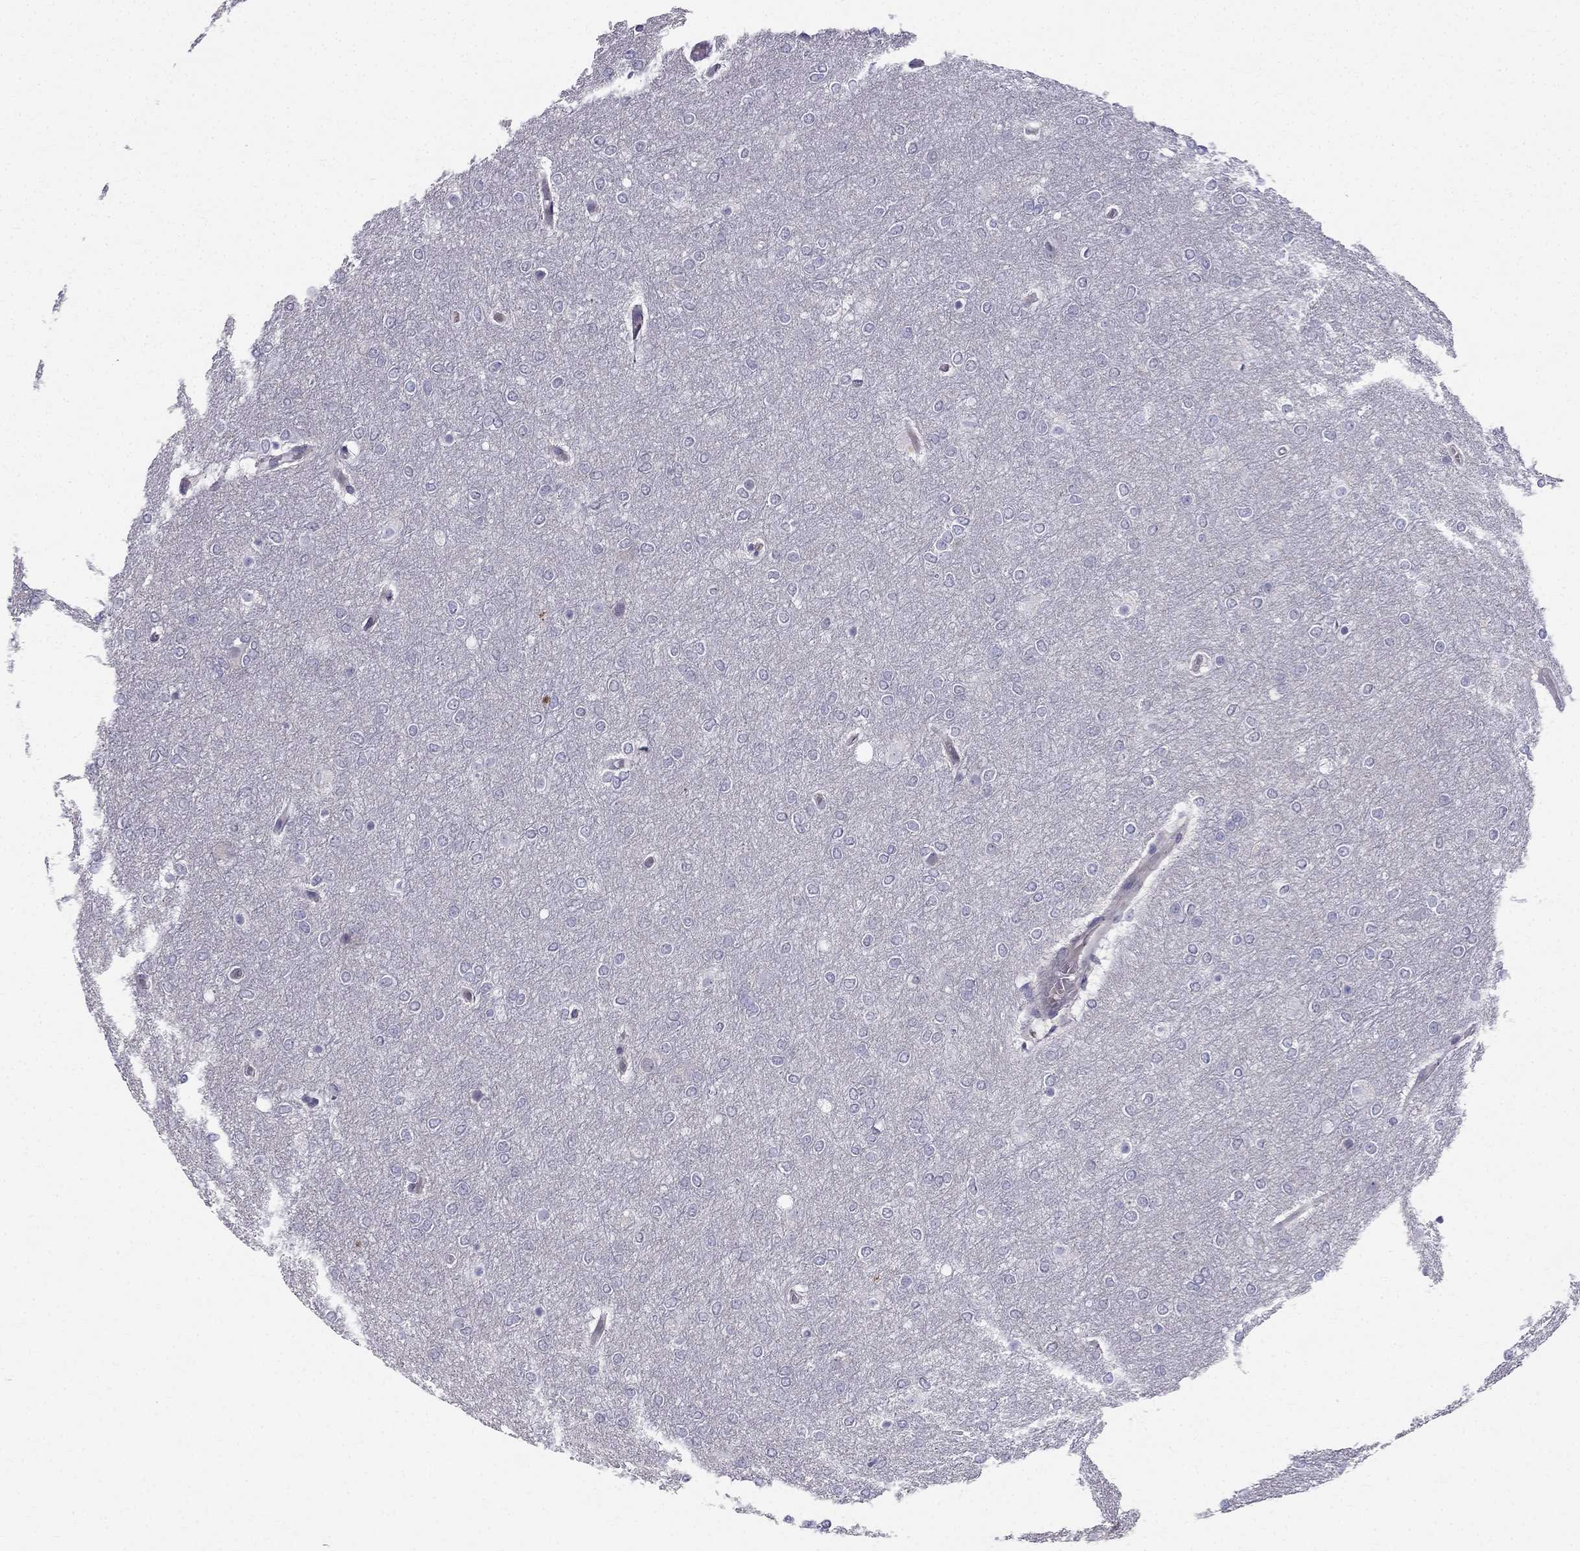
{"staining": {"intensity": "negative", "quantity": "none", "location": "none"}, "tissue": "glioma", "cell_type": "Tumor cells", "image_type": "cancer", "snomed": [{"axis": "morphology", "description": "Glioma, malignant, High grade"}, {"axis": "topography", "description": "Brain"}], "caption": "Tumor cells show no significant protein expression in glioma.", "gene": "BAG5", "patient": {"sex": "female", "age": 61}}